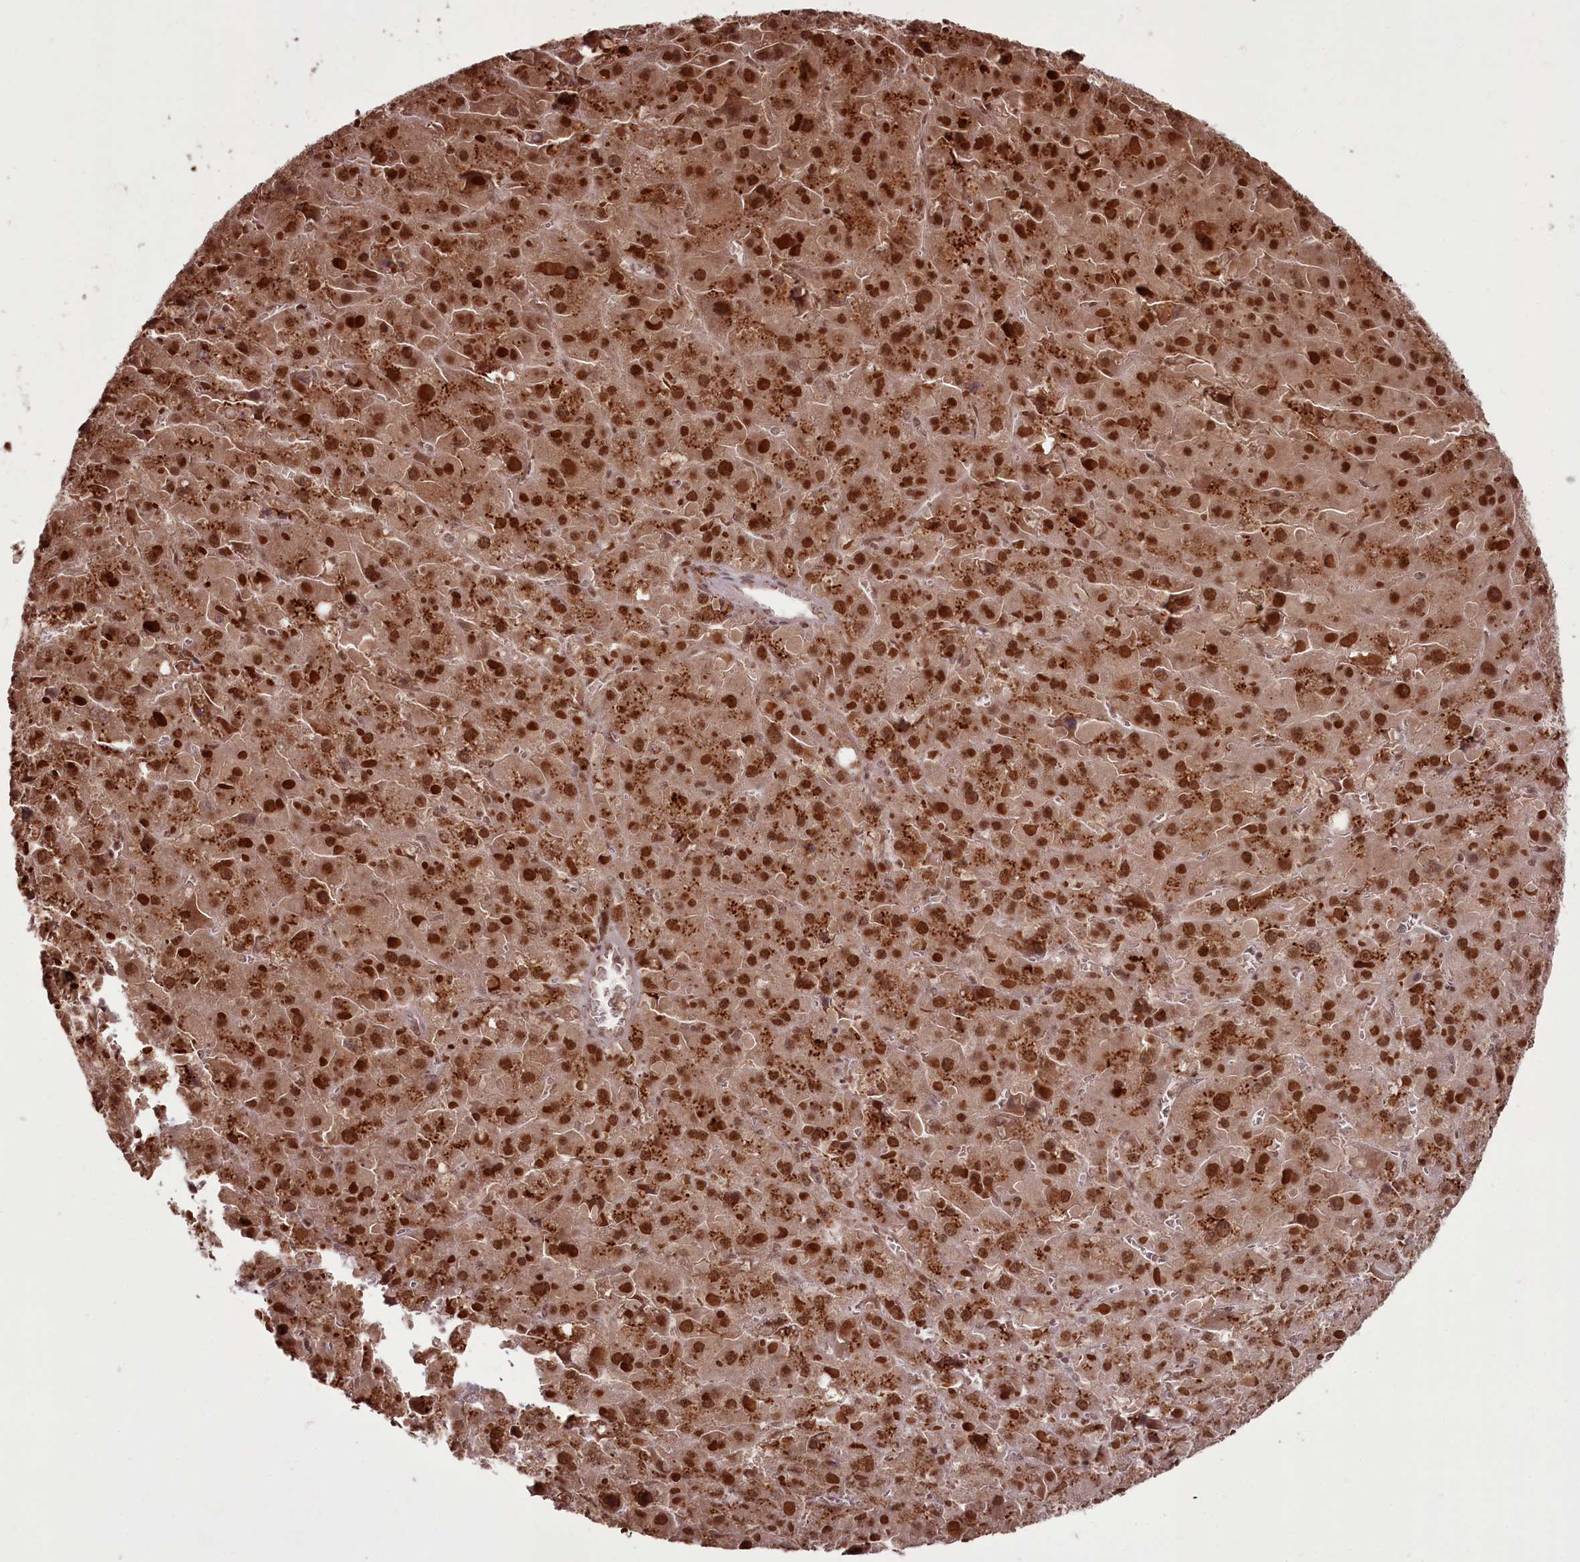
{"staining": {"intensity": "strong", "quantity": ">75%", "location": "cytoplasmic/membranous,nuclear"}, "tissue": "liver cancer", "cell_type": "Tumor cells", "image_type": "cancer", "snomed": [{"axis": "morphology", "description": "Carcinoma, Hepatocellular, NOS"}, {"axis": "topography", "description": "Liver"}], "caption": "A photomicrograph showing strong cytoplasmic/membranous and nuclear expression in about >75% of tumor cells in liver cancer (hepatocellular carcinoma), as visualized by brown immunohistochemical staining.", "gene": "CEP83", "patient": {"sex": "female", "age": 73}}